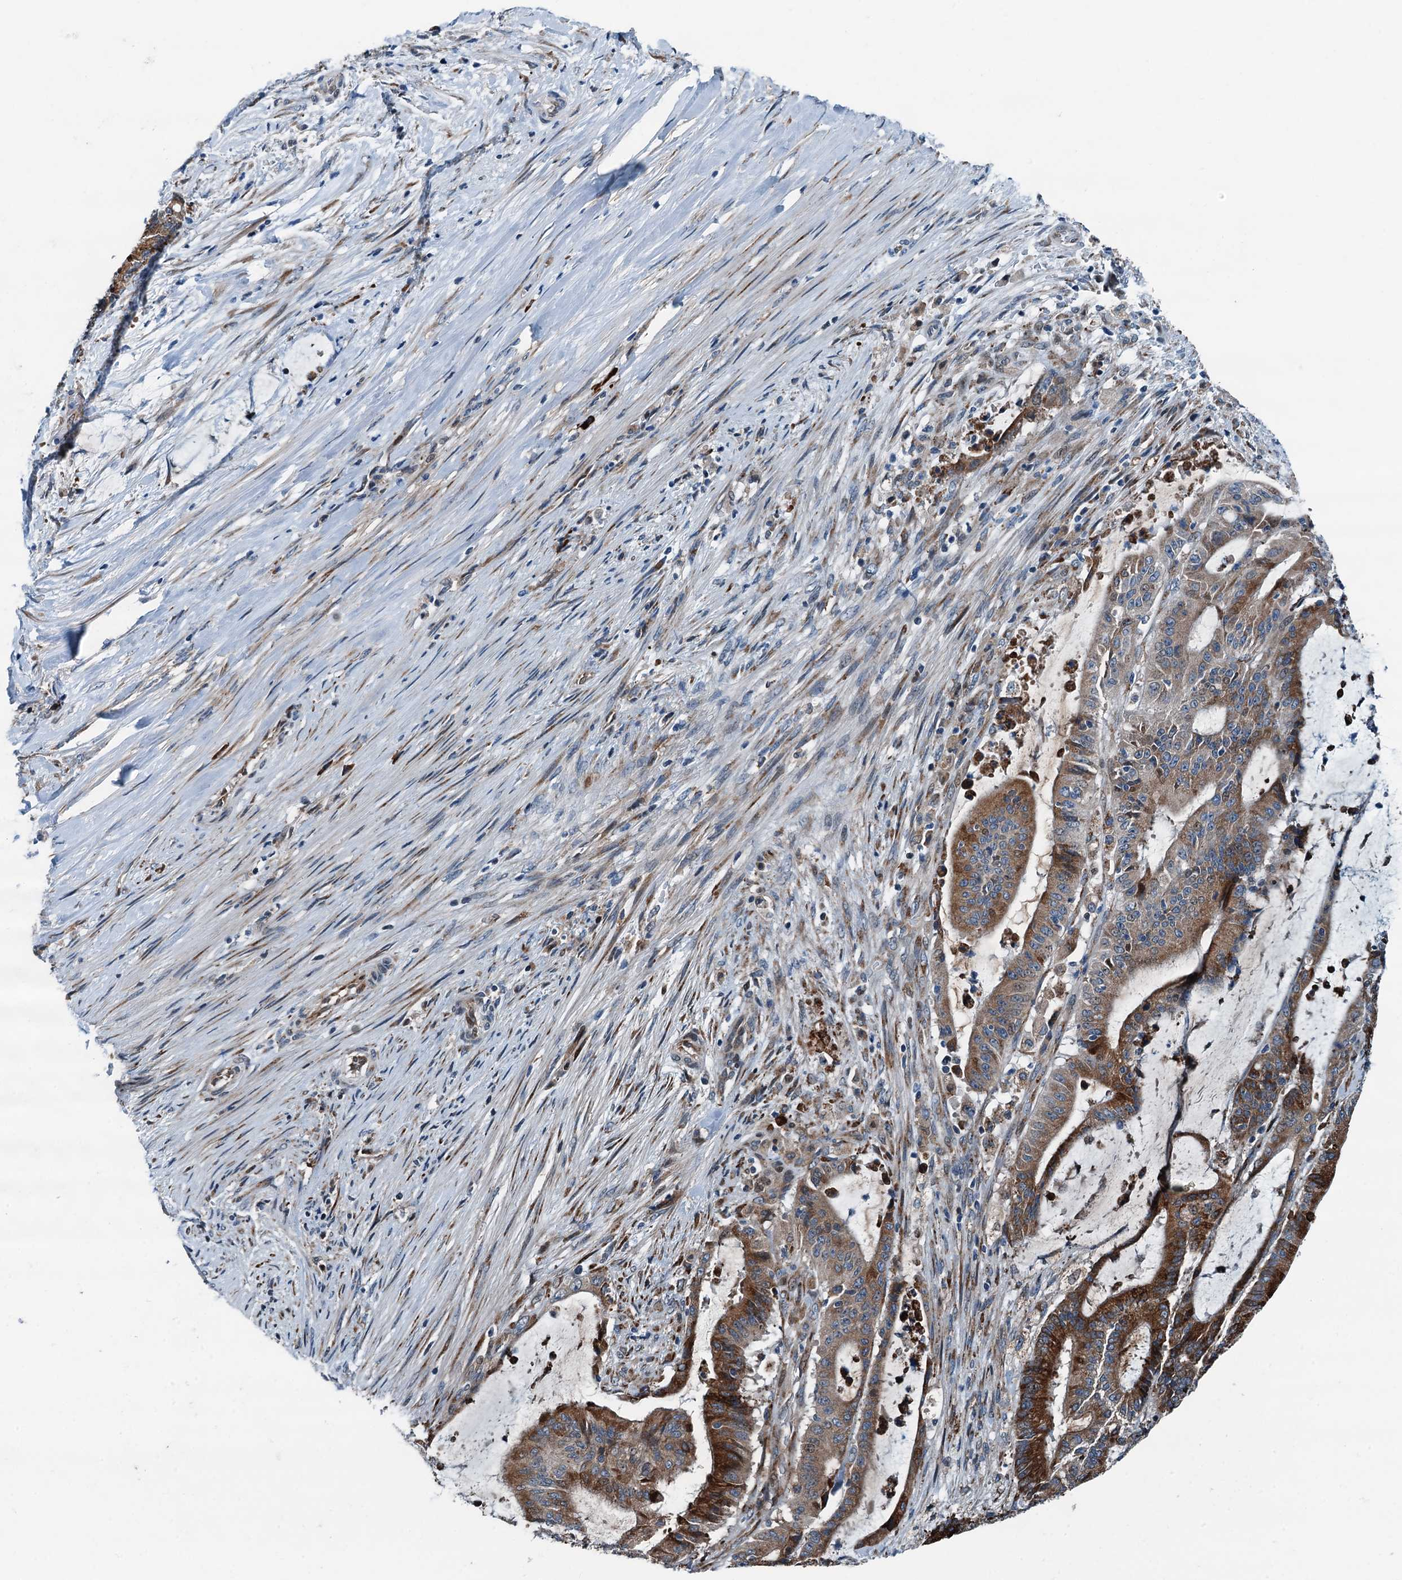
{"staining": {"intensity": "strong", "quantity": ">75%", "location": "cytoplasmic/membranous"}, "tissue": "liver cancer", "cell_type": "Tumor cells", "image_type": "cancer", "snomed": [{"axis": "morphology", "description": "Normal tissue, NOS"}, {"axis": "morphology", "description": "Cholangiocarcinoma"}, {"axis": "topography", "description": "Liver"}, {"axis": "topography", "description": "Peripheral nerve tissue"}], "caption": "There is high levels of strong cytoplasmic/membranous positivity in tumor cells of liver cancer (cholangiocarcinoma), as demonstrated by immunohistochemical staining (brown color).", "gene": "TAMALIN", "patient": {"sex": "female", "age": 73}}